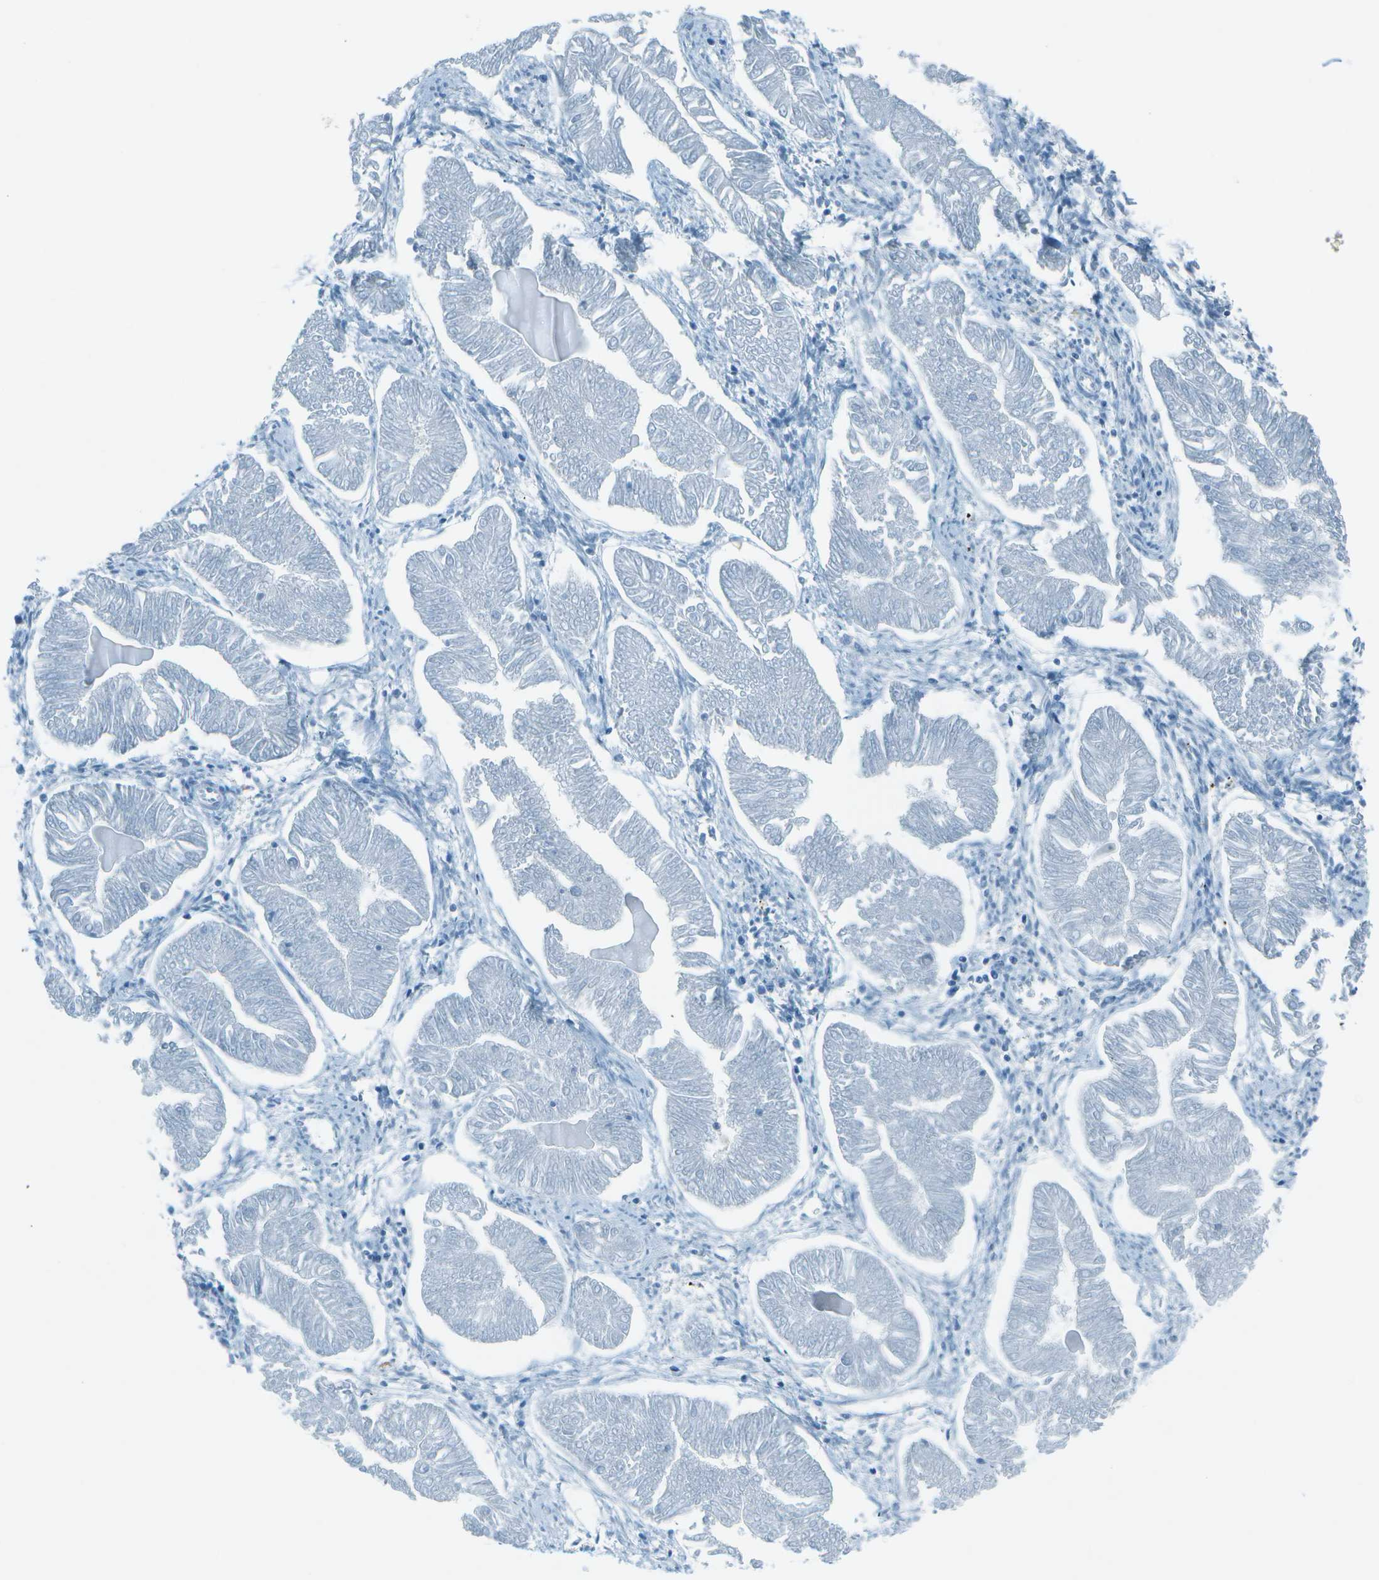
{"staining": {"intensity": "negative", "quantity": "none", "location": "none"}, "tissue": "endometrial cancer", "cell_type": "Tumor cells", "image_type": "cancer", "snomed": [{"axis": "morphology", "description": "Adenocarcinoma, NOS"}, {"axis": "topography", "description": "Endometrium"}], "caption": "DAB (3,3'-diaminobenzidine) immunohistochemical staining of human adenocarcinoma (endometrial) demonstrates no significant expression in tumor cells.", "gene": "FGF1", "patient": {"sex": "female", "age": 53}}